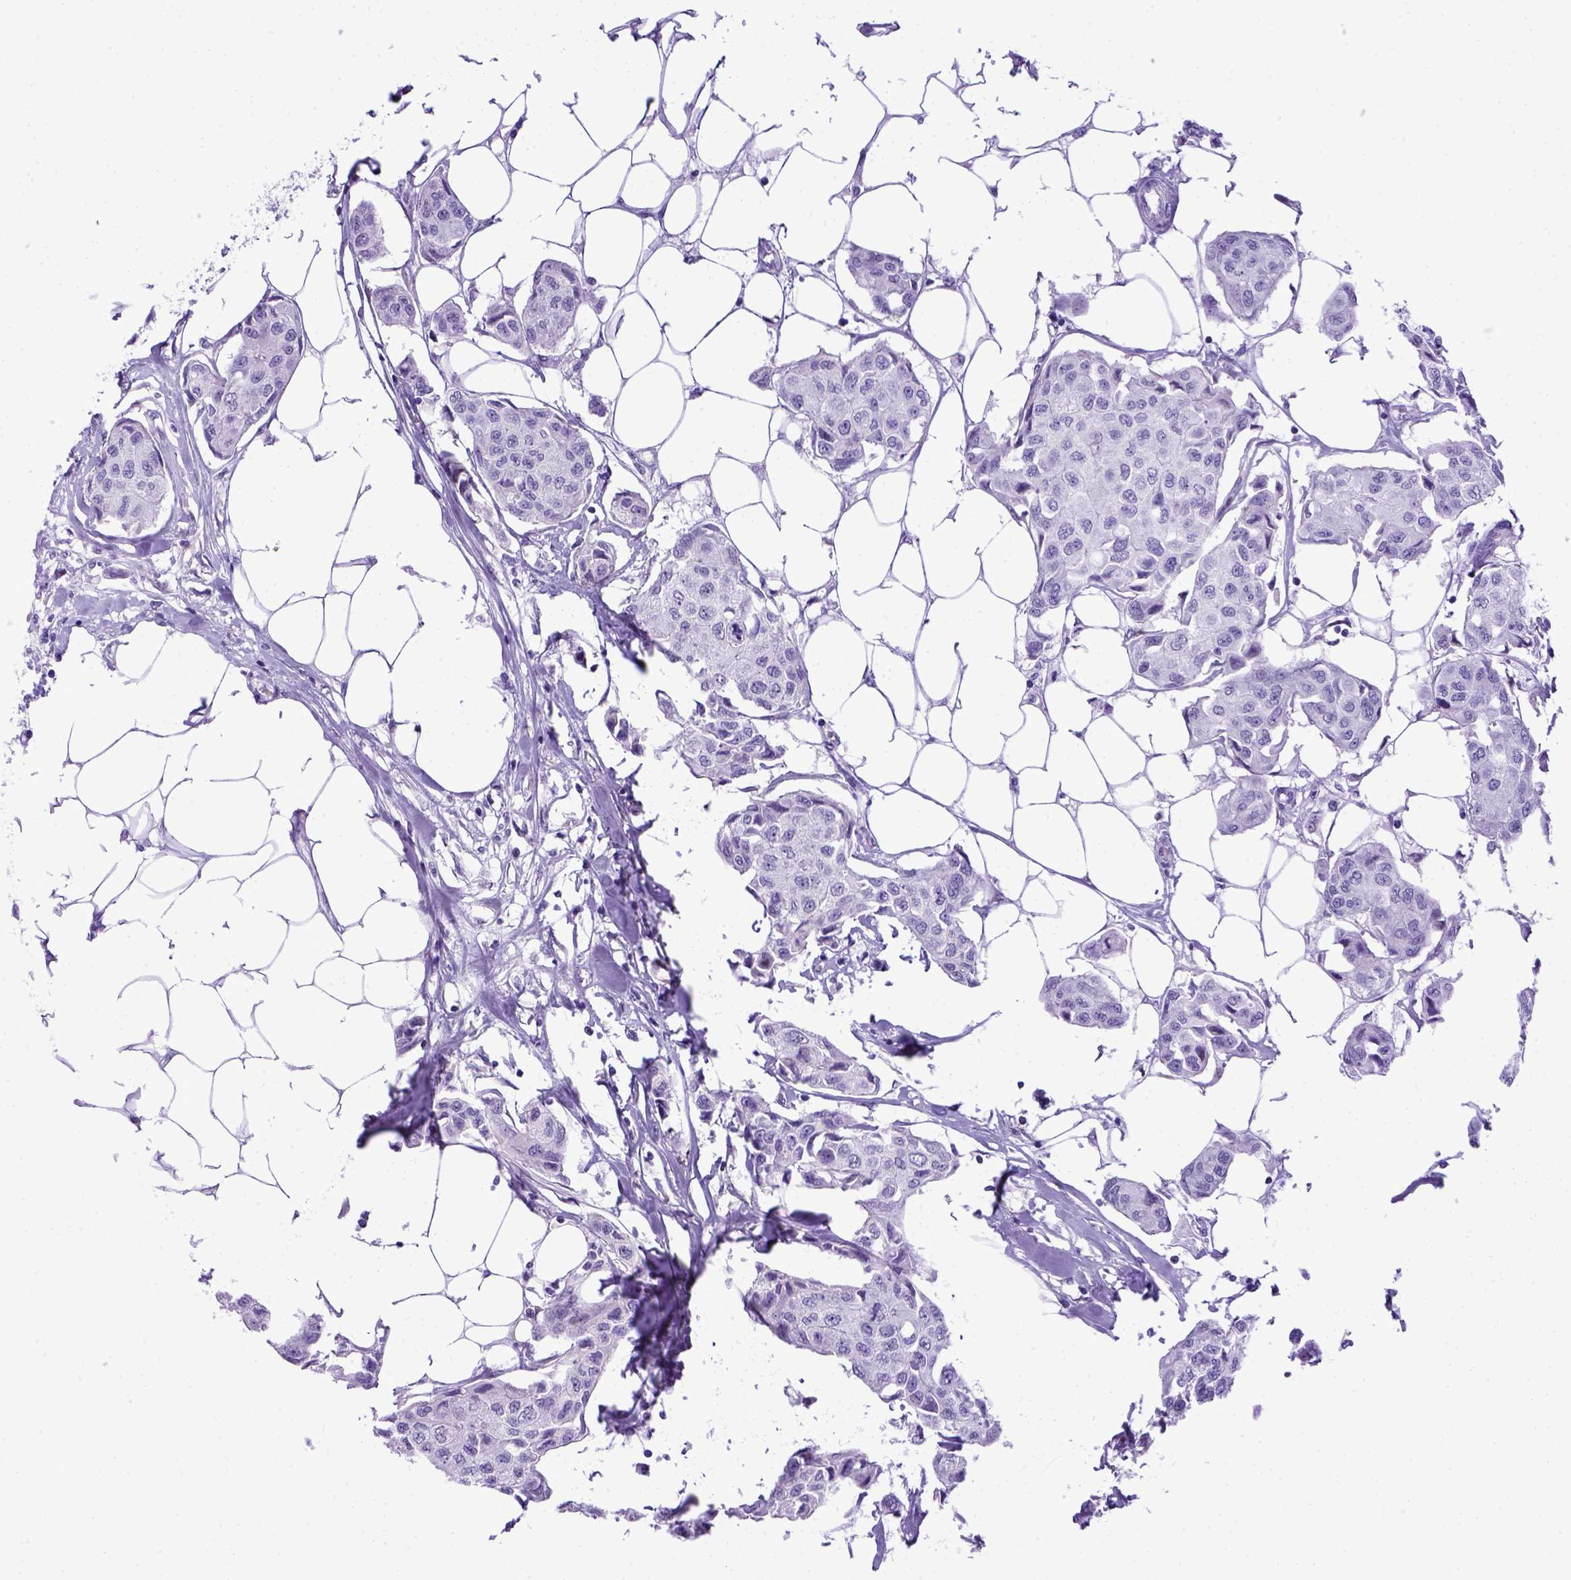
{"staining": {"intensity": "negative", "quantity": "none", "location": "none"}, "tissue": "breast cancer", "cell_type": "Tumor cells", "image_type": "cancer", "snomed": [{"axis": "morphology", "description": "Duct carcinoma"}, {"axis": "topography", "description": "Breast"}, {"axis": "topography", "description": "Lymph node"}], "caption": "An IHC histopathology image of breast cancer (infiltrating ductal carcinoma) is shown. There is no staining in tumor cells of breast cancer (infiltrating ductal carcinoma).", "gene": "ADAM12", "patient": {"sex": "female", "age": 80}}